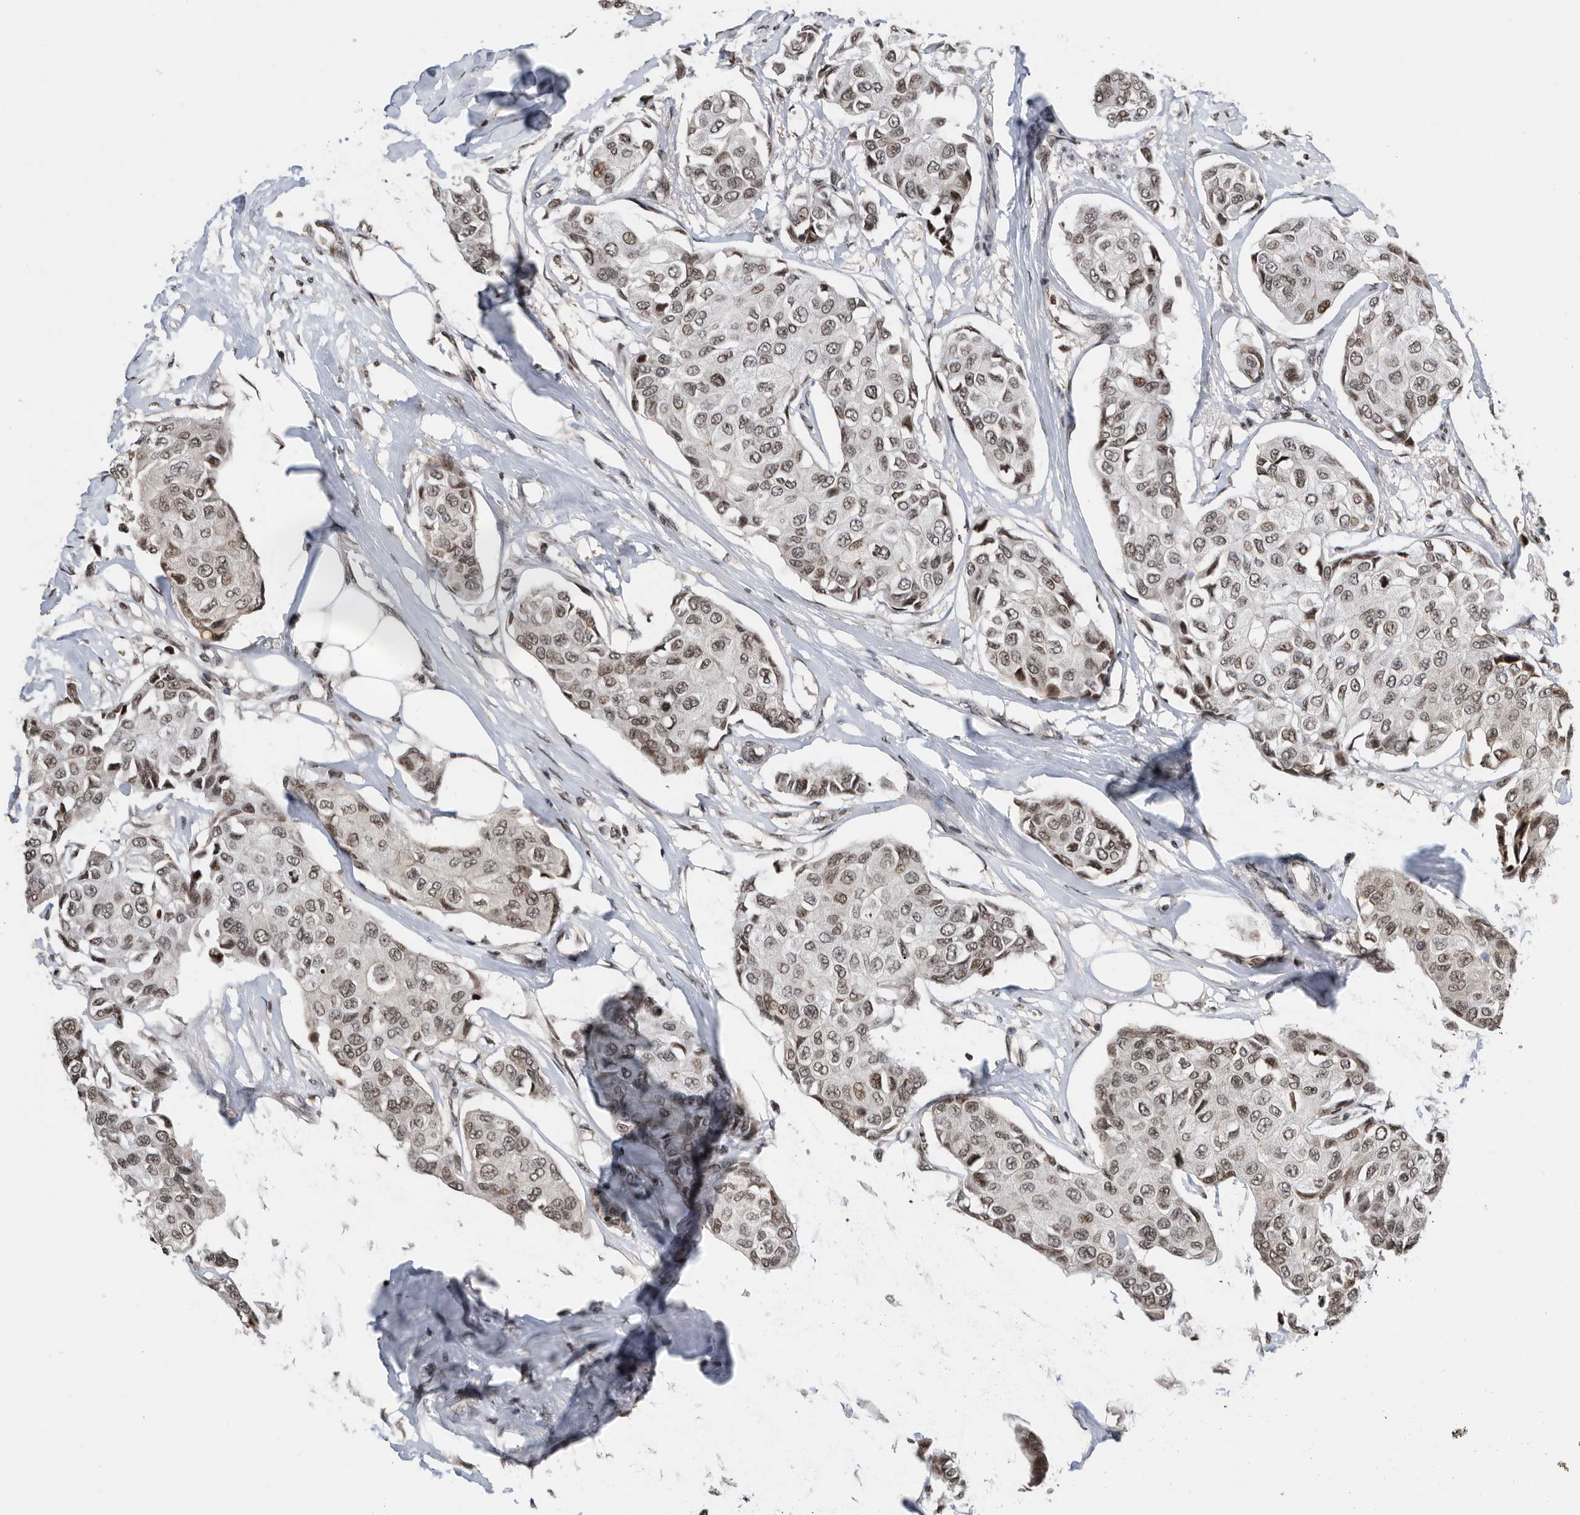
{"staining": {"intensity": "weak", "quantity": ">75%", "location": "nuclear"}, "tissue": "breast cancer", "cell_type": "Tumor cells", "image_type": "cancer", "snomed": [{"axis": "morphology", "description": "Duct carcinoma"}, {"axis": "topography", "description": "Breast"}], "caption": "Protein expression analysis of human breast cancer reveals weak nuclear staining in approximately >75% of tumor cells.", "gene": "SNRNP48", "patient": {"sex": "female", "age": 80}}